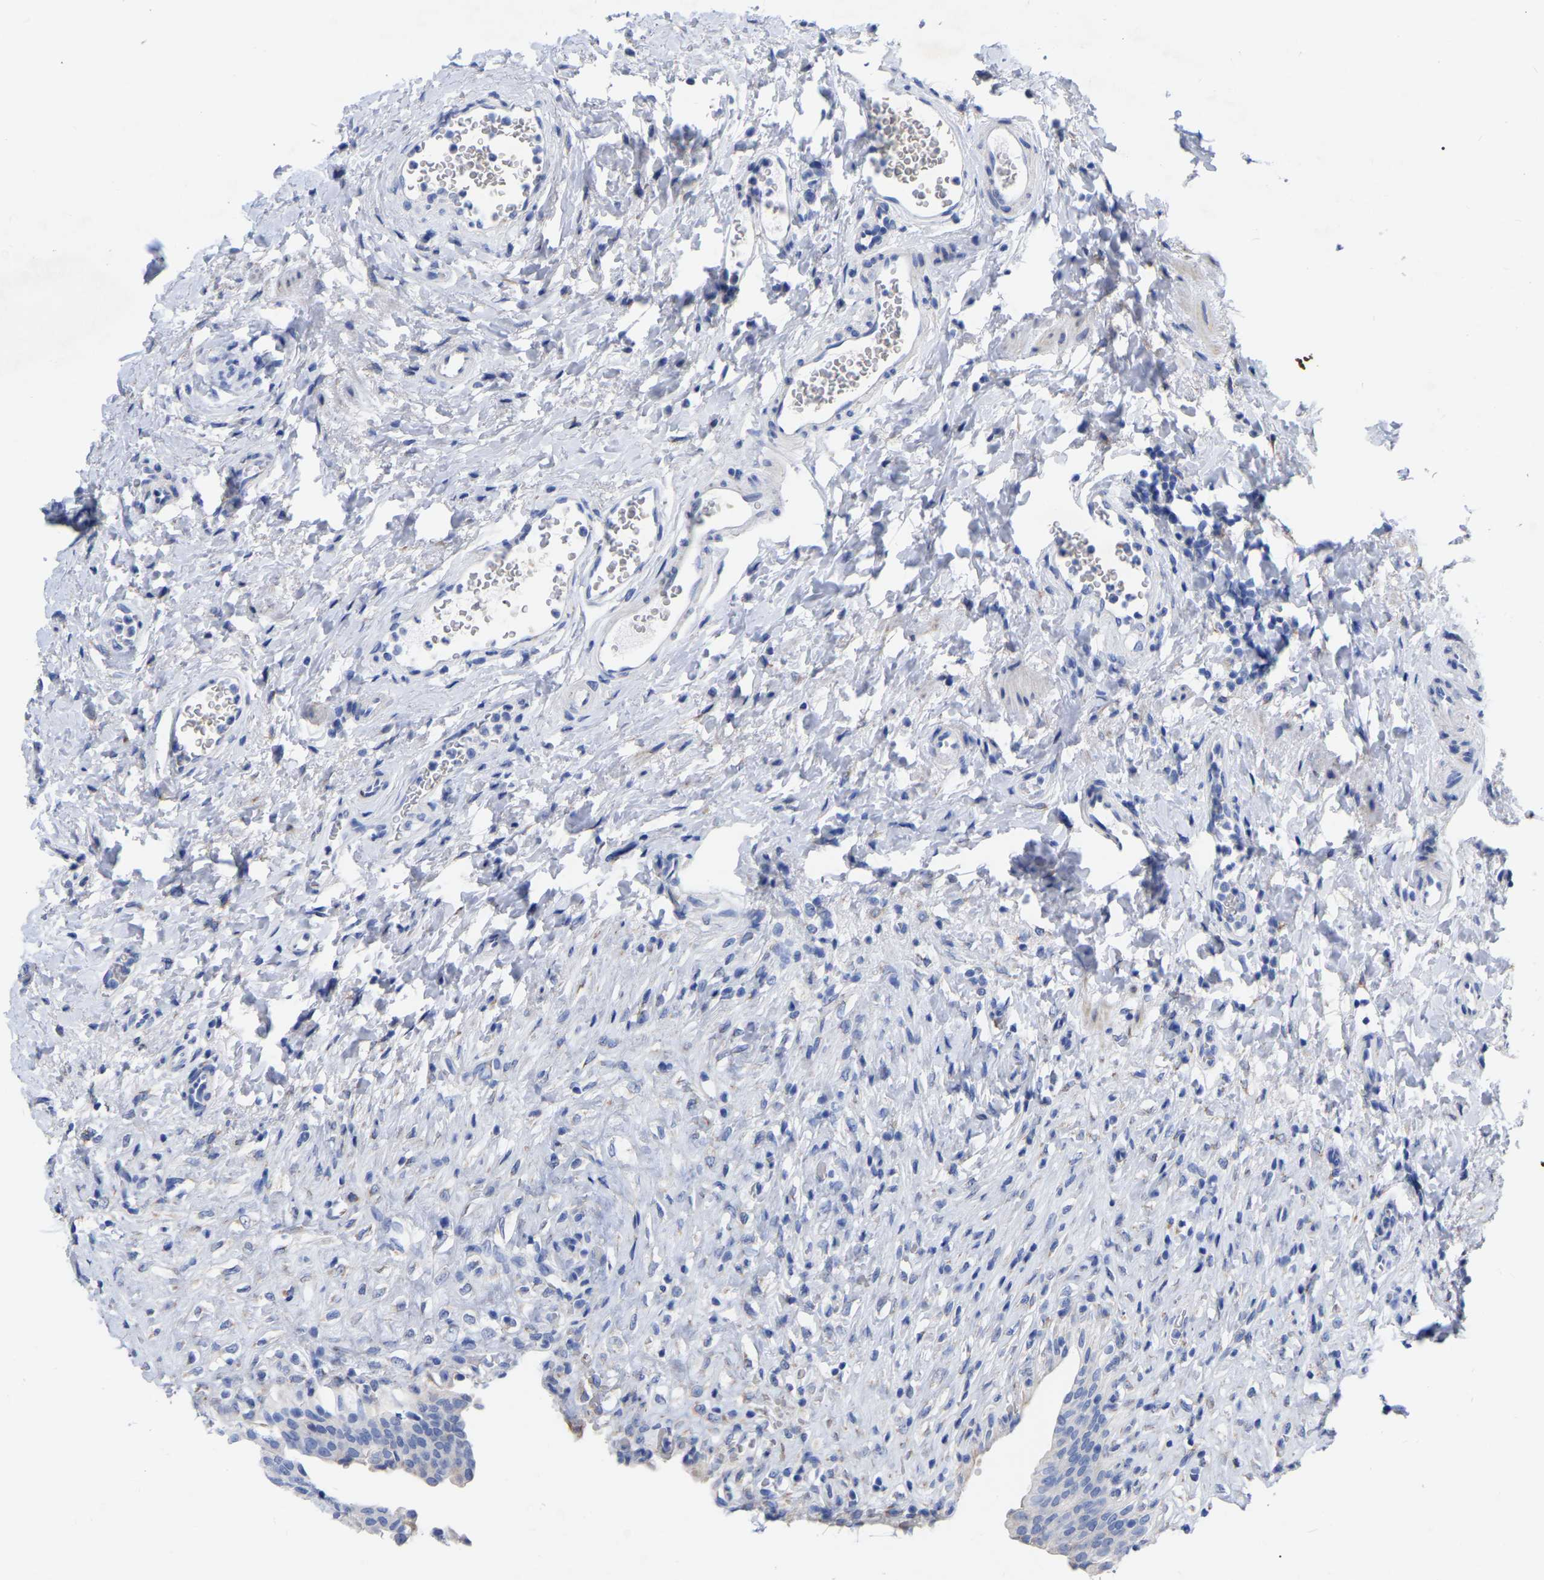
{"staining": {"intensity": "negative", "quantity": "none", "location": "none"}, "tissue": "urinary bladder", "cell_type": "Urothelial cells", "image_type": "normal", "snomed": [{"axis": "morphology", "description": "Urothelial carcinoma, High grade"}, {"axis": "topography", "description": "Urinary bladder"}], "caption": "DAB immunohistochemical staining of unremarkable urinary bladder exhibits no significant positivity in urothelial cells. The staining was performed using DAB to visualize the protein expression in brown, while the nuclei were stained in blue with hematoxylin (Magnification: 20x).", "gene": "GDF3", "patient": {"sex": "male", "age": 46}}